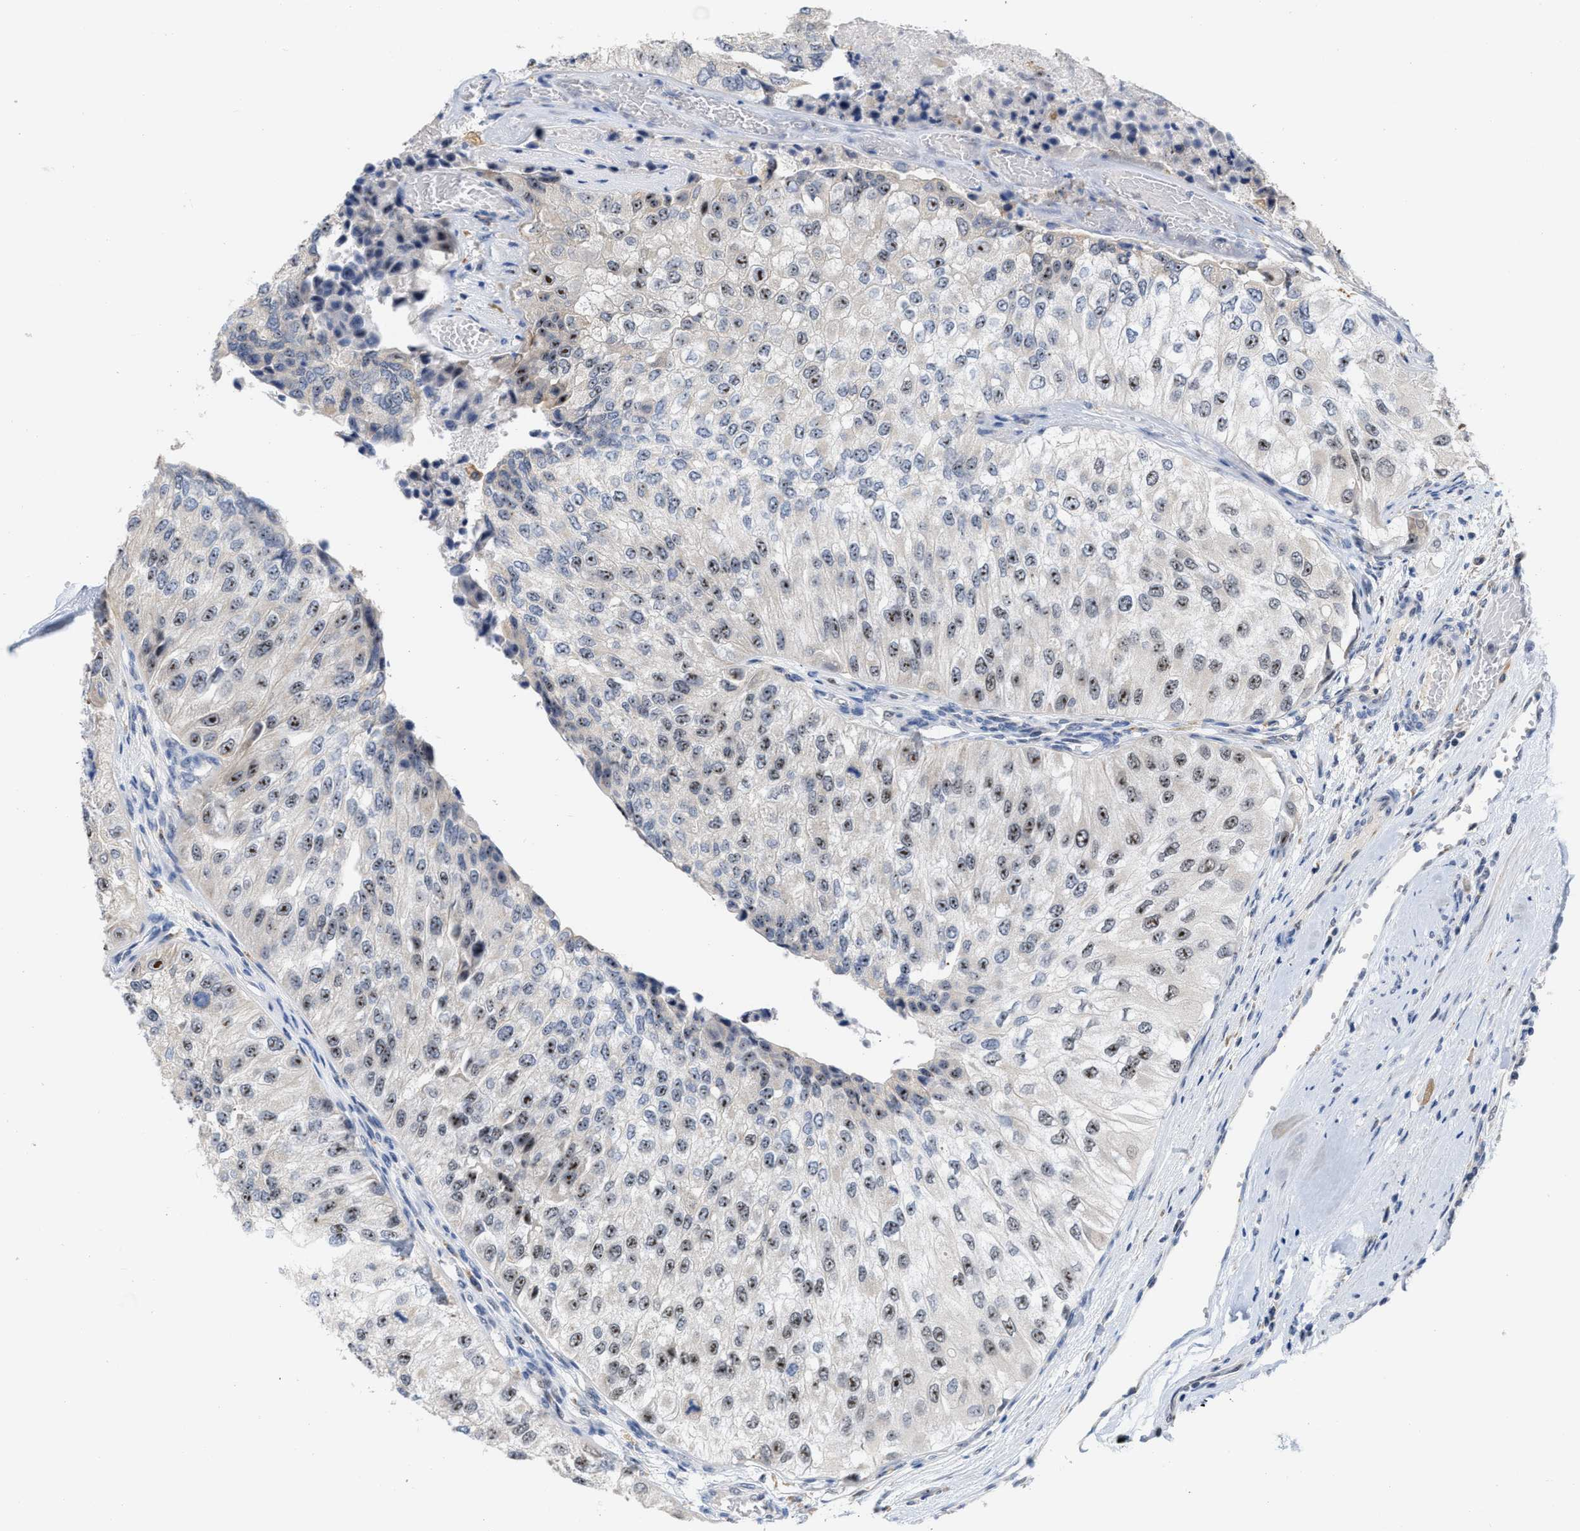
{"staining": {"intensity": "moderate", "quantity": "25%-75%", "location": "nuclear"}, "tissue": "urothelial cancer", "cell_type": "Tumor cells", "image_type": "cancer", "snomed": [{"axis": "morphology", "description": "Urothelial carcinoma, High grade"}, {"axis": "topography", "description": "Kidney"}, {"axis": "topography", "description": "Urinary bladder"}], "caption": "Urothelial carcinoma (high-grade) stained with DAB (3,3'-diaminobenzidine) immunohistochemistry exhibits medium levels of moderate nuclear positivity in about 25%-75% of tumor cells.", "gene": "ELAC2", "patient": {"sex": "male", "age": 77}}